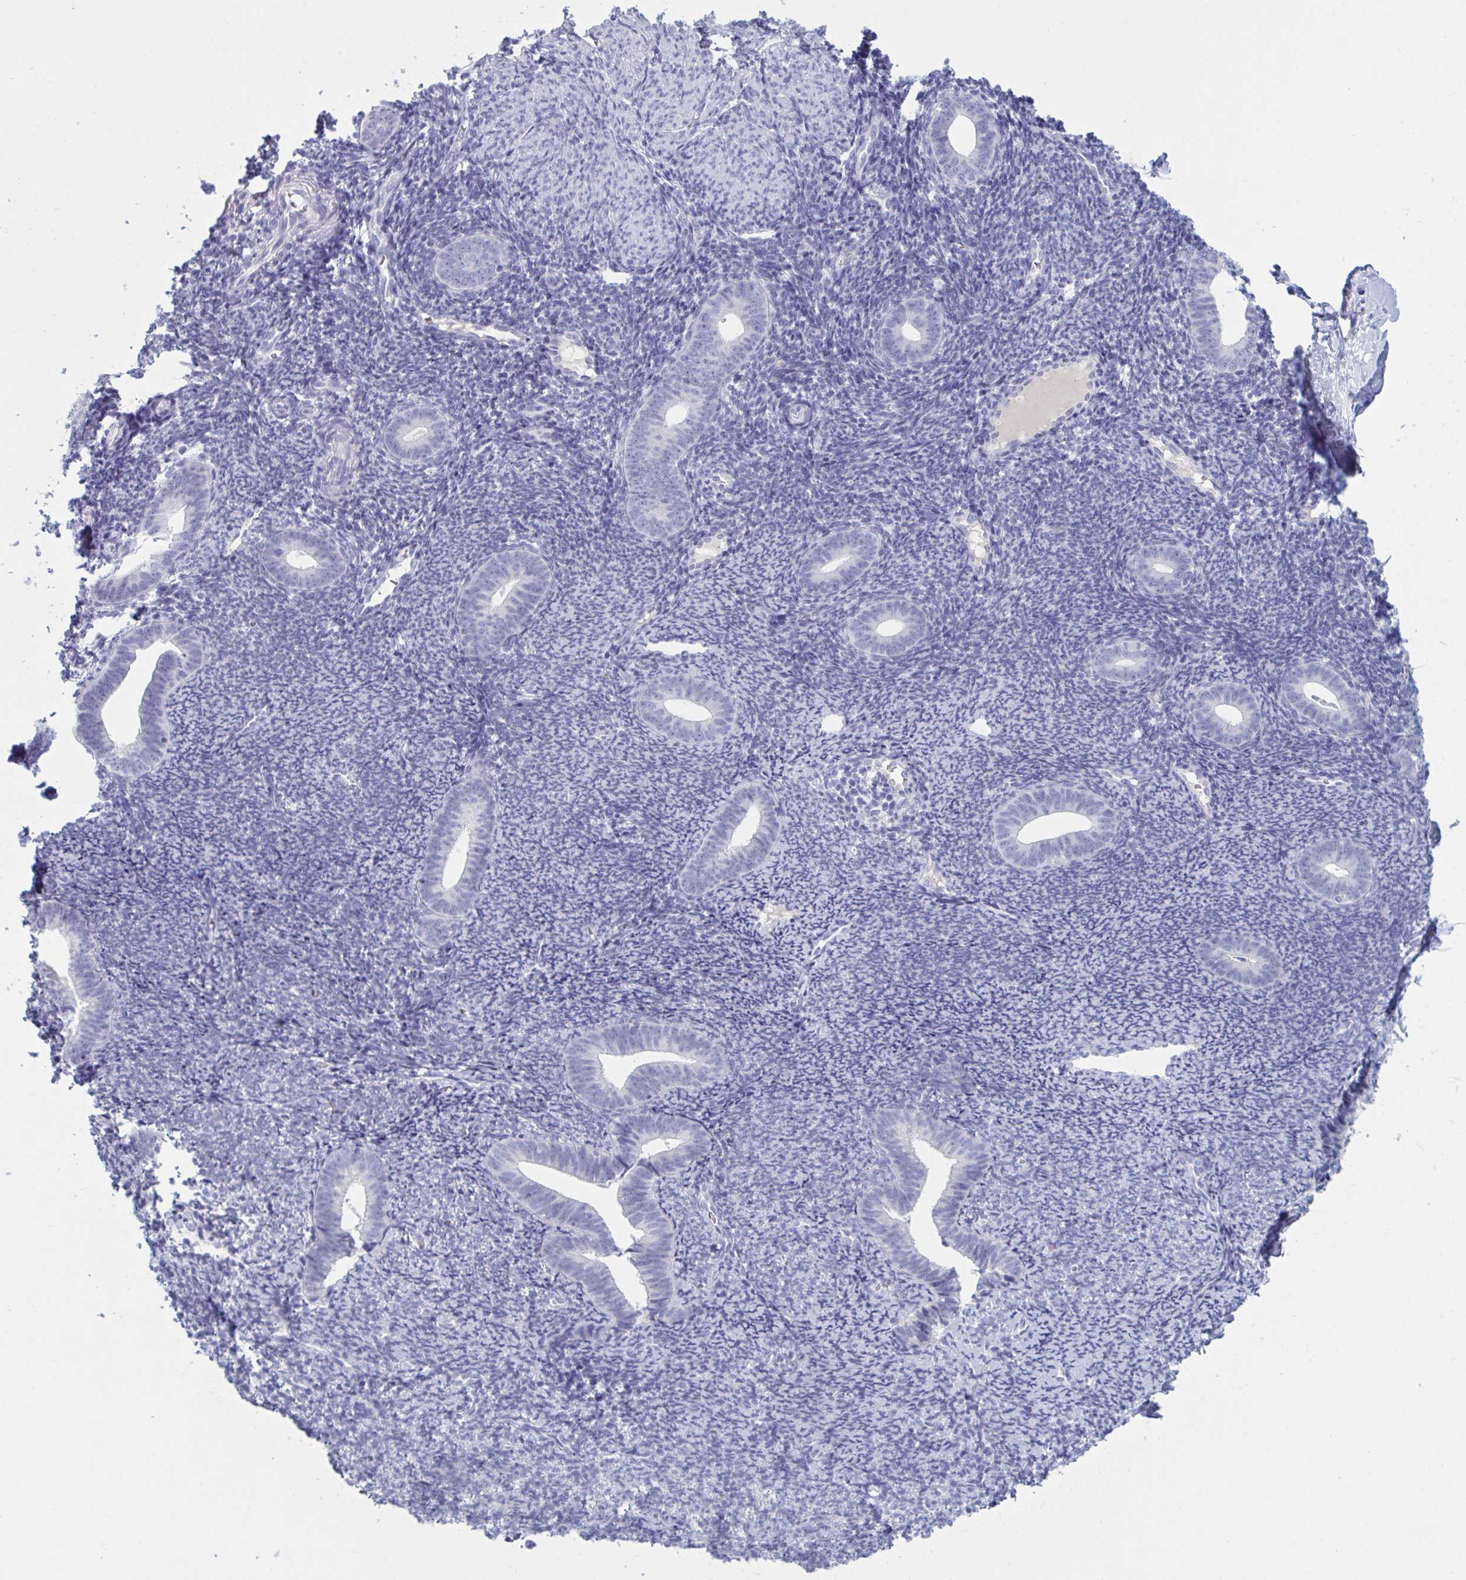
{"staining": {"intensity": "negative", "quantity": "none", "location": "none"}, "tissue": "endometrium", "cell_type": "Cells in endometrial stroma", "image_type": "normal", "snomed": [{"axis": "morphology", "description": "Normal tissue, NOS"}, {"axis": "topography", "description": "Endometrium"}], "caption": "An immunohistochemistry image of unremarkable endometrium is shown. There is no staining in cells in endometrial stroma of endometrium. (Immunohistochemistry, brightfield microscopy, high magnification).", "gene": "NDUFC2", "patient": {"sex": "female", "age": 39}}